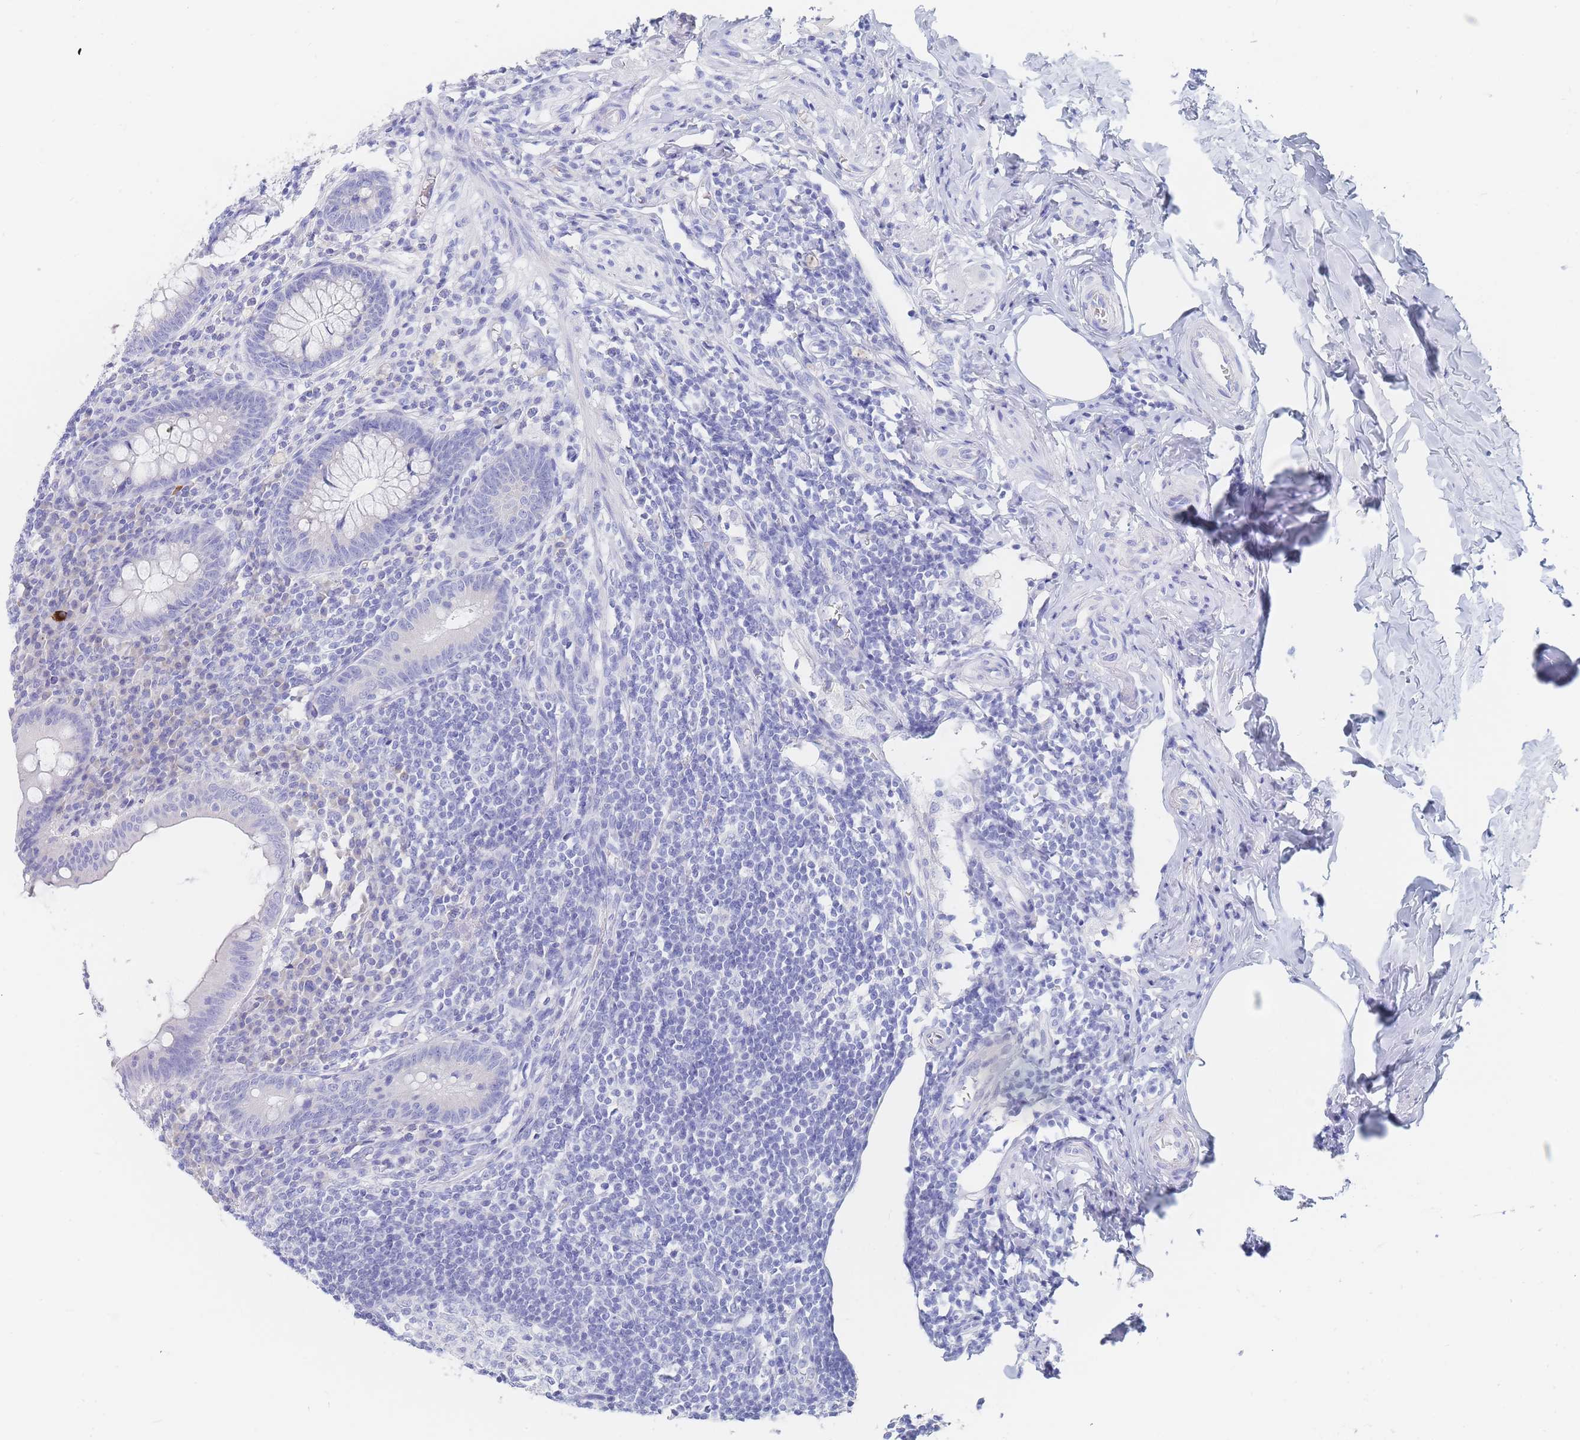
{"staining": {"intensity": "negative", "quantity": "none", "location": "none"}, "tissue": "appendix", "cell_type": "Glandular cells", "image_type": "normal", "snomed": [{"axis": "morphology", "description": "Normal tissue, NOS"}, {"axis": "topography", "description": "Appendix"}], "caption": "A histopathology image of human appendix is negative for staining in glandular cells. The staining is performed using DAB (3,3'-diaminobenzidine) brown chromogen with nuclei counter-stained in using hematoxylin.", "gene": "SLC25A35", "patient": {"sex": "female", "age": 33}}